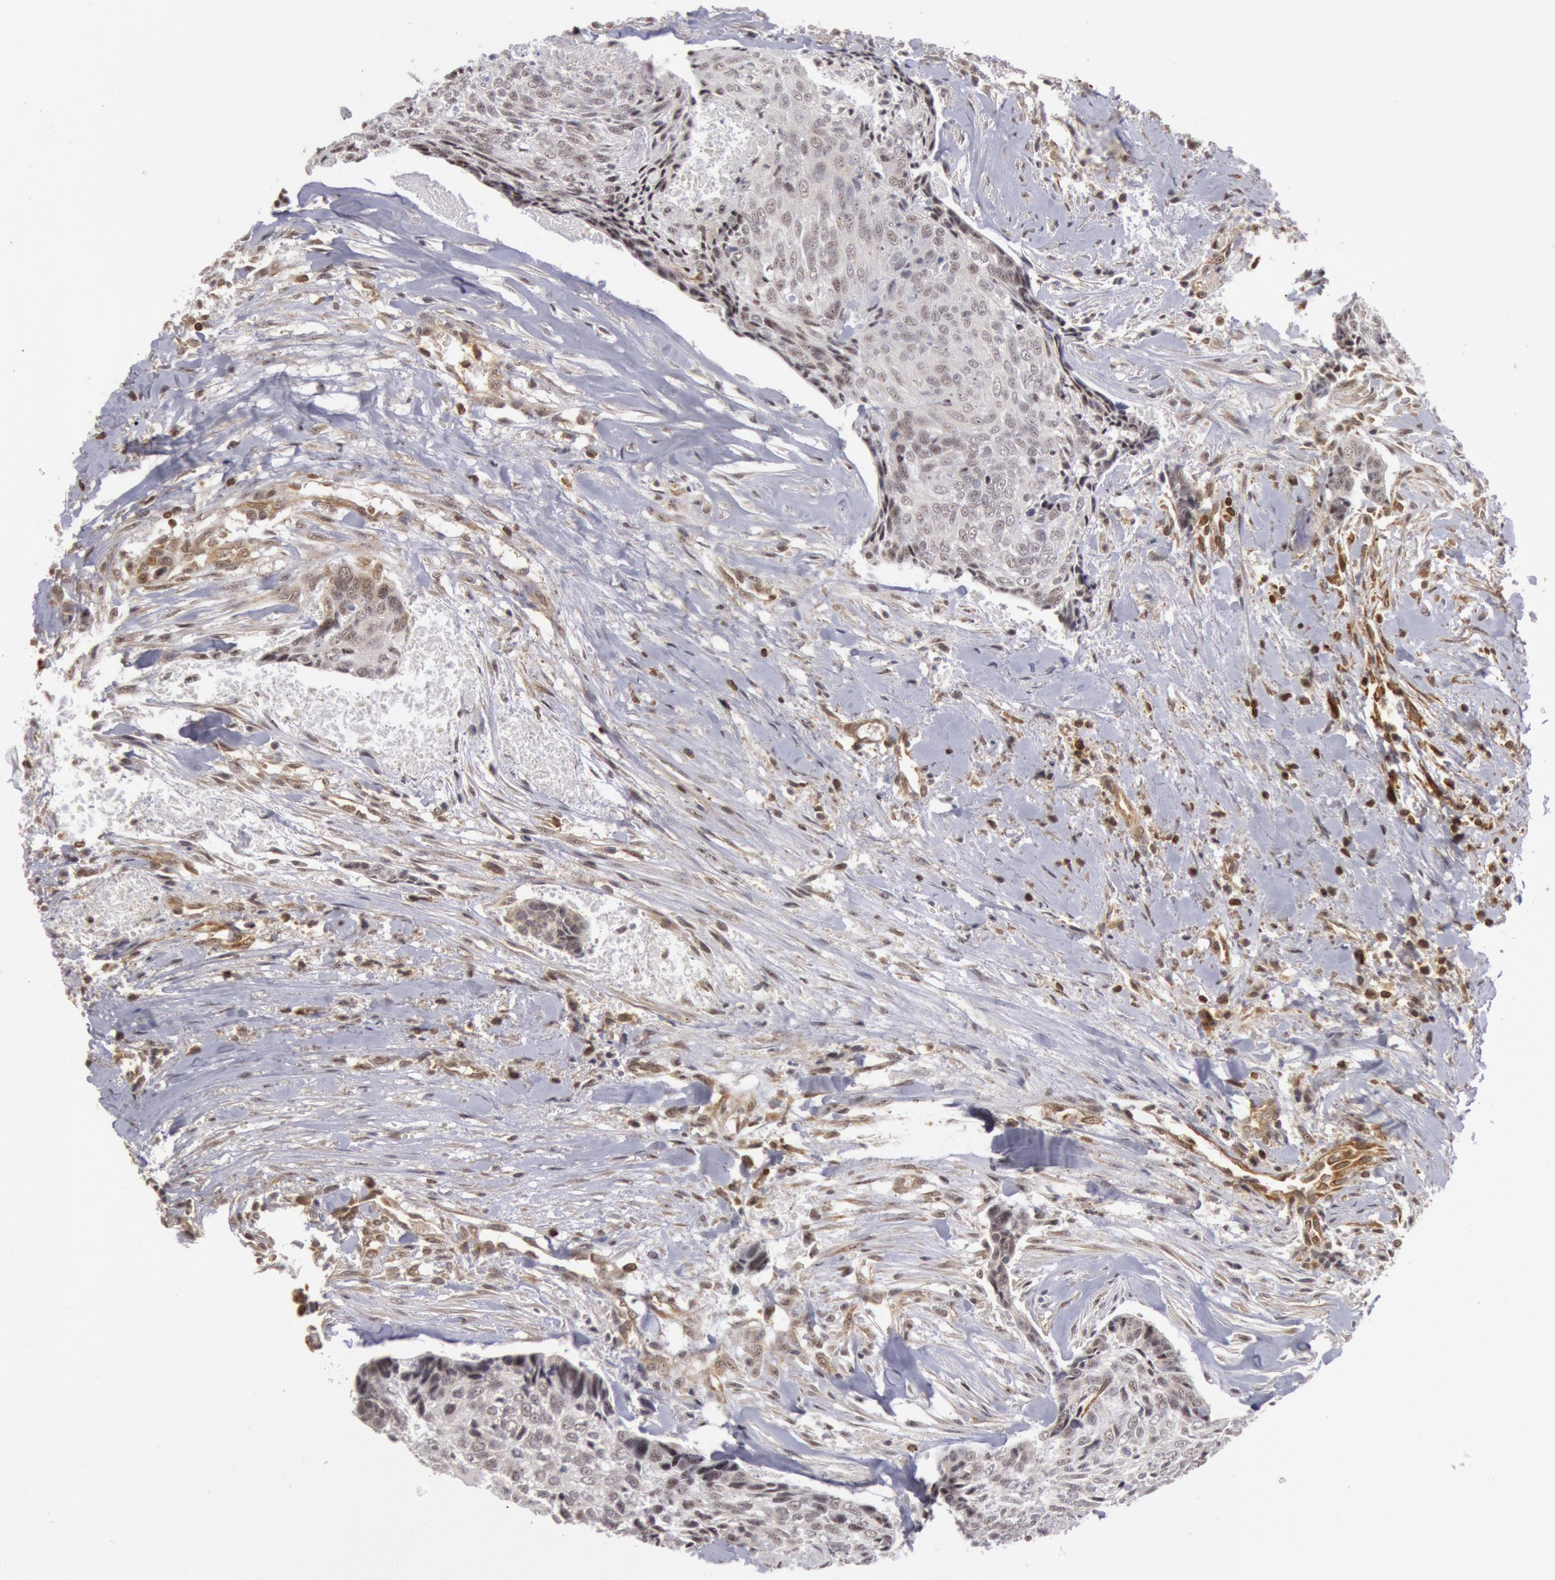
{"staining": {"intensity": "negative", "quantity": "none", "location": "none"}, "tissue": "head and neck cancer", "cell_type": "Tumor cells", "image_type": "cancer", "snomed": [{"axis": "morphology", "description": "Squamous cell carcinoma, NOS"}, {"axis": "topography", "description": "Salivary gland"}, {"axis": "topography", "description": "Head-Neck"}], "caption": "This is a photomicrograph of immunohistochemistry (IHC) staining of head and neck cancer, which shows no positivity in tumor cells.", "gene": "TAP2", "patient": {"sex": "male", "age": 70}}